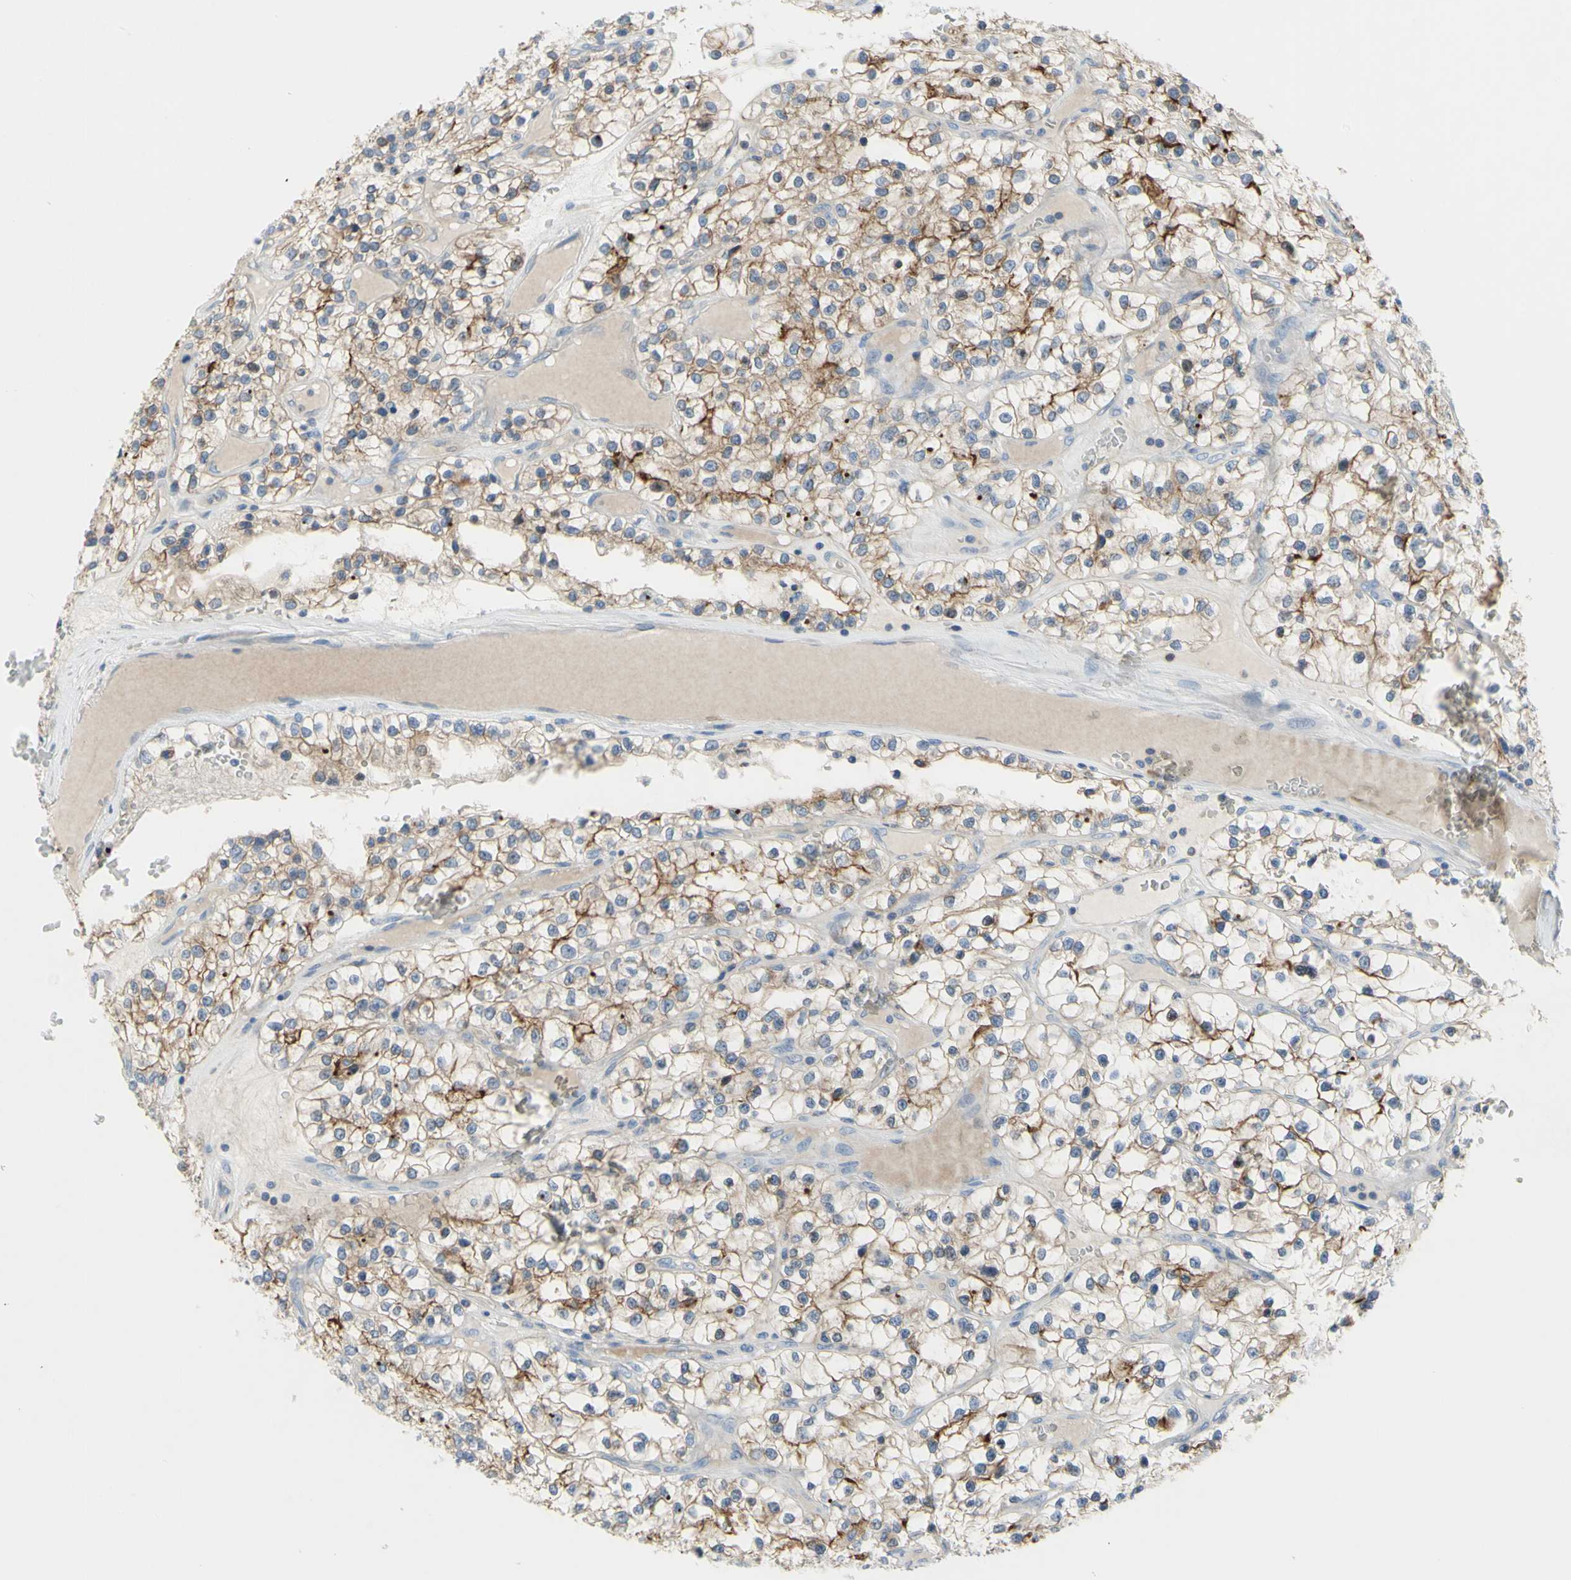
{"staining": {"intensity": "moderate", "quantity": ">75%", "location": "cytoplasmic/membranous"}, "tissue": "renal cancer", "cell_type": "Tumor cells", "image_type": "cancer", "snomed": [{"axis": "morphology", "description": "Adenocarcinoma, NOS"}, {"axis": "topography", "description": "Kidney"}], "caption": "An immunohistochemistry (IHC) photomicrograph of tumor tissue is shown. Protein staining in brown labels moderate cytoplasmic/membranous positivity in renal adenocarcinoma within tumor cells. Nuclei are stained in blue.", "gene": "MUC1", "patient": {"sex": "female", "age": 57}}